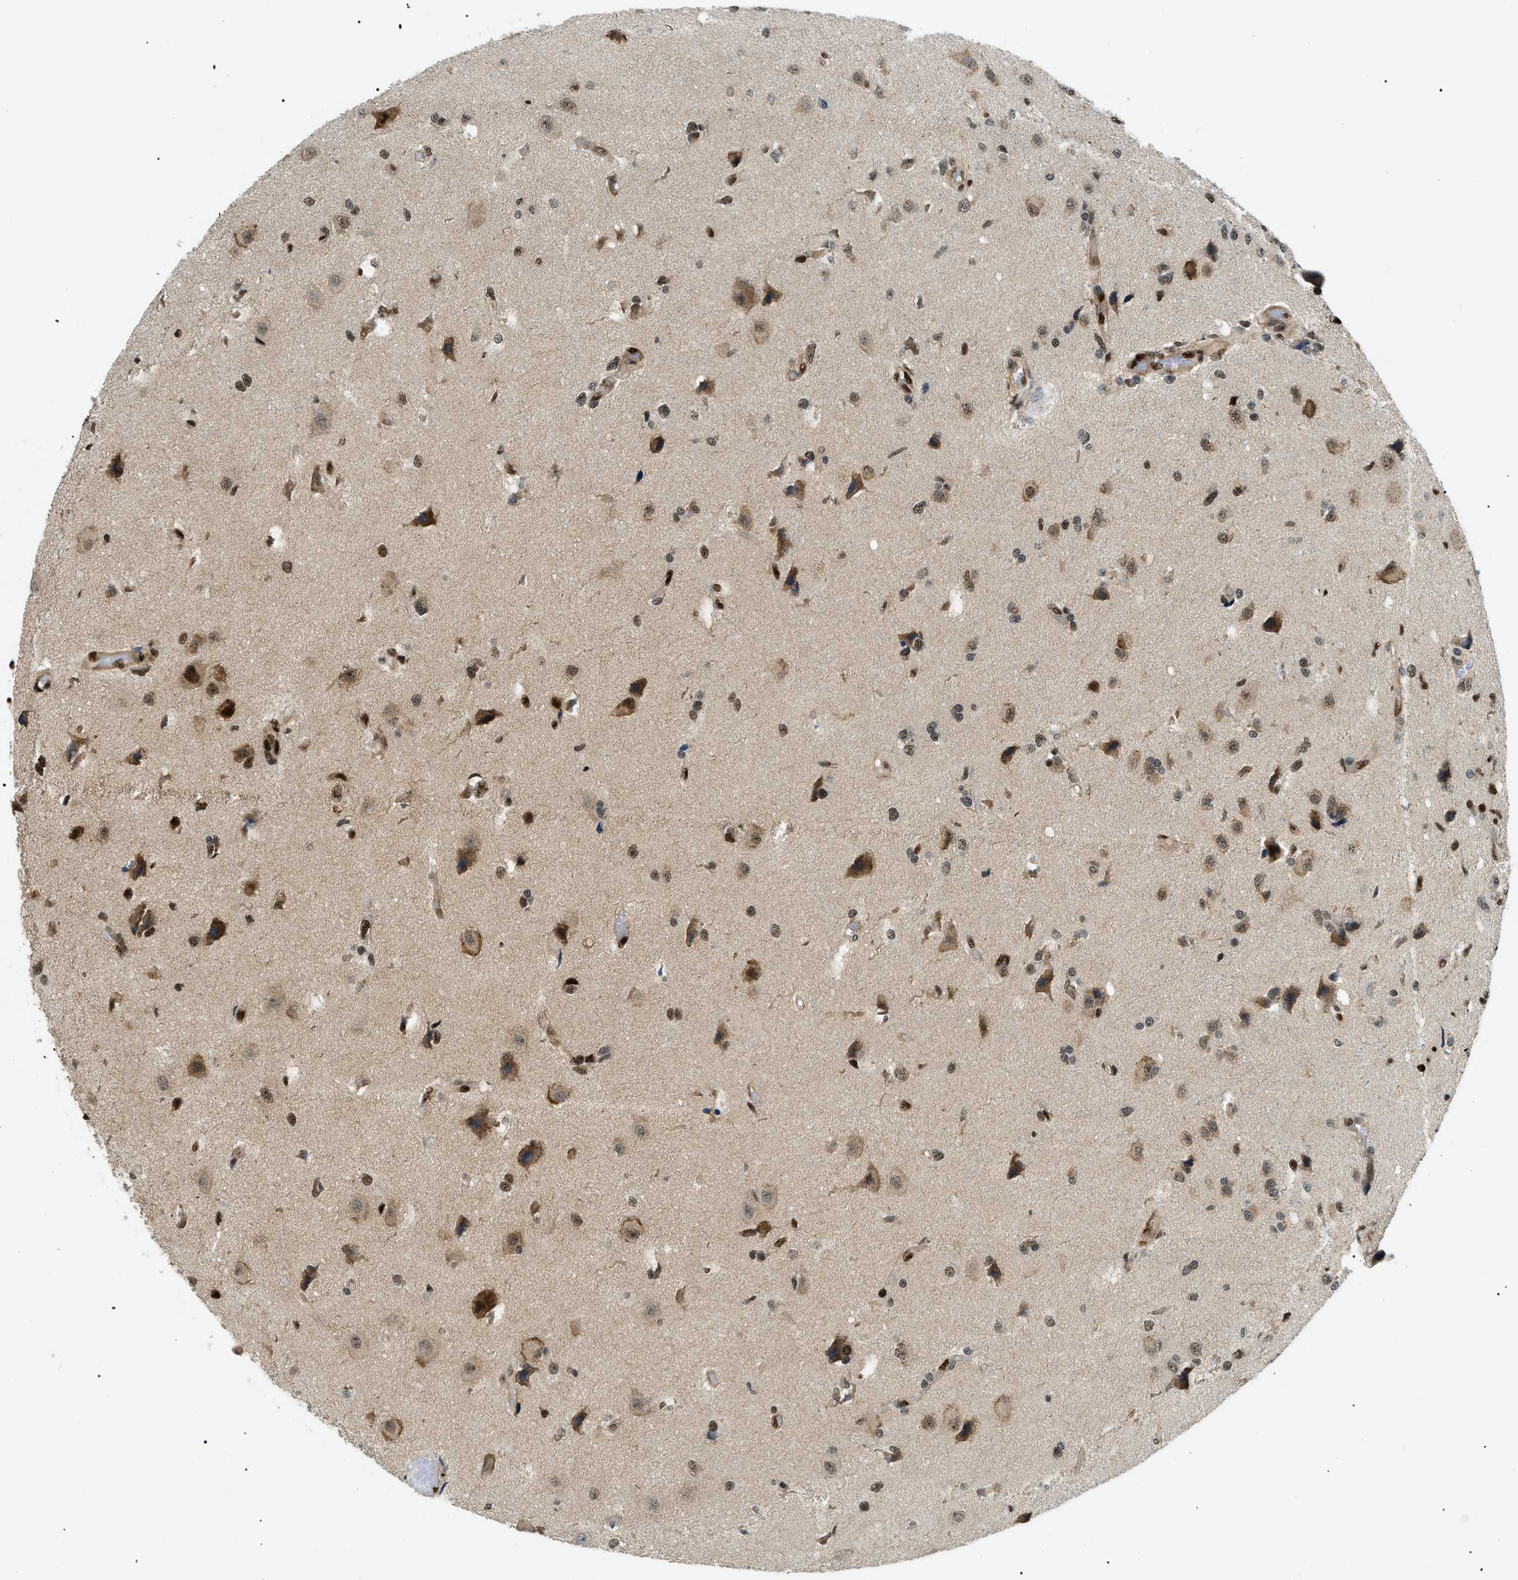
{"staining": {"intensity": "strong", "quantity": ">75%", "location": "nuclear"}, "tissue": "glioma", "cell_type": "Tumor cells", "image_type": "cancer", "snomed": [{"axis": "morphology", "description": "Glioma, malignant, High grade"}, {"axis": "topography", "description": "Brain"}], "caption": "Human glioma stained with a brown dye reveals strong nuclear positive expression in approximately >75% of tumor cells.", "gene": "CWC25", "patient": {"sex": "female", "age": 59}}